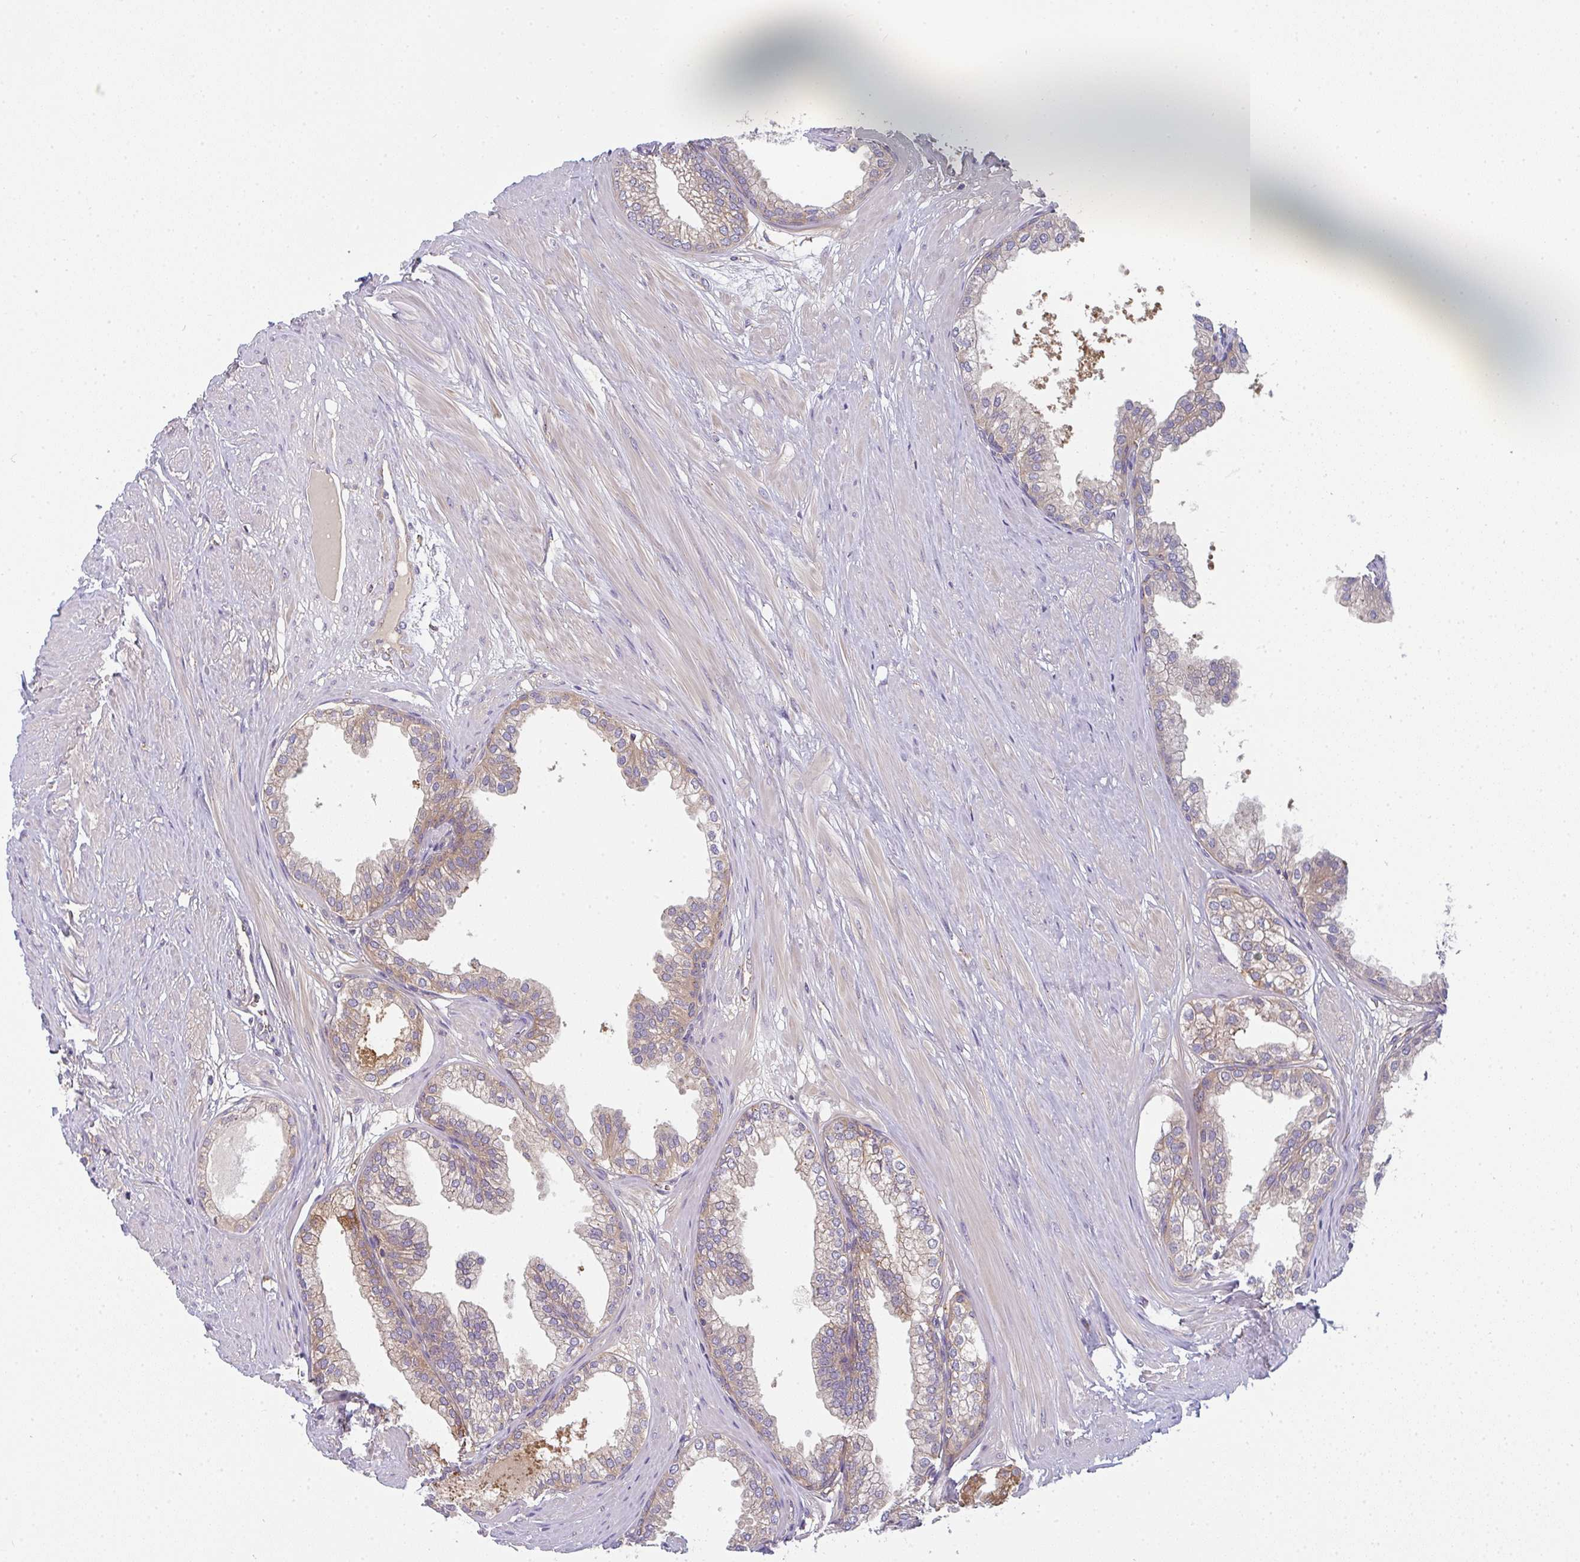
{"staining": {"intensity": "weak", "quantity": "25%-75%", "location": "cytoplasmic/membranous"}, "tissue": "prostate", "cell_type": "Glandular cells", "image_type": "normal", "snomed": [{"axis": "morphology", "description": "Normal tissue, NOS"}, {"axis": "topography", "description": "Prostate"}, {"axis": "topography", "description": "Peripheral nerve tissue"}], "caption": "DAB immunohistochemical staining of unremarkable prostate displays weak cytoplasmic/membranous protein positivity in about 25%-75% of glandular cells.", "gene": "SNX5", "patient": {"sex": "male", "age": 55}}